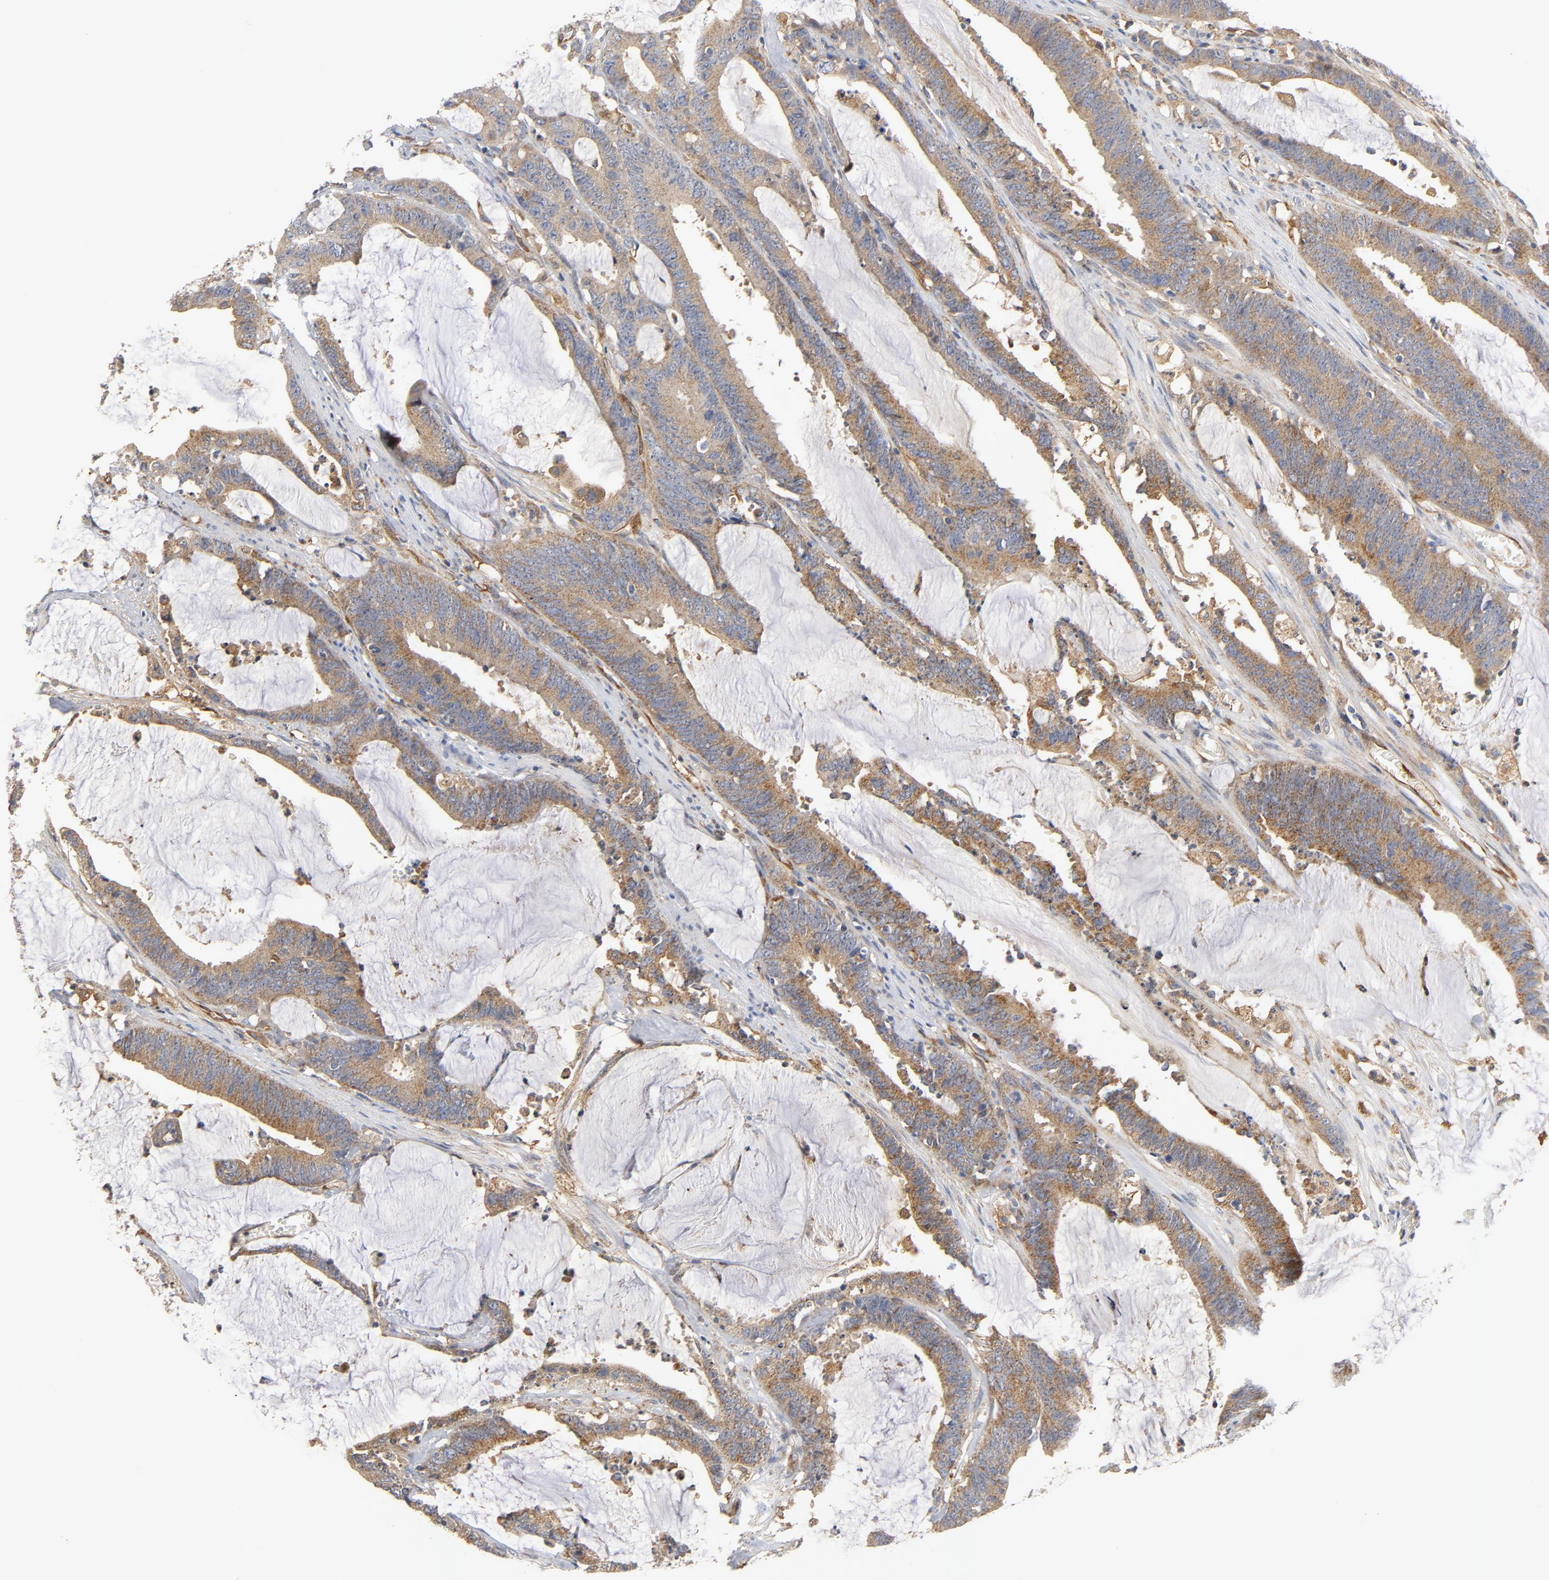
{"staining": {"intensity": "moderate", "quantity": ">75%", "location": "cytoplasmic/membranous"}, "tissue": "colorectal cancer", "cell_type": "Tumor cells", "image_type": "cancer", "snomed": [{"axis": "morphology", "description": "Adenocarcinoma, NOS"}, {"axis": "topography", "description": "Rectum"}], "caption": "A medium amount of moderate cytoplasmic/membranous expression is appreciated in about >75% of tumor cells in colorectal adenocarcinoma tissue.", "gene": "RAPGEF4", "patient": {"sex": "female", "age": 66}}